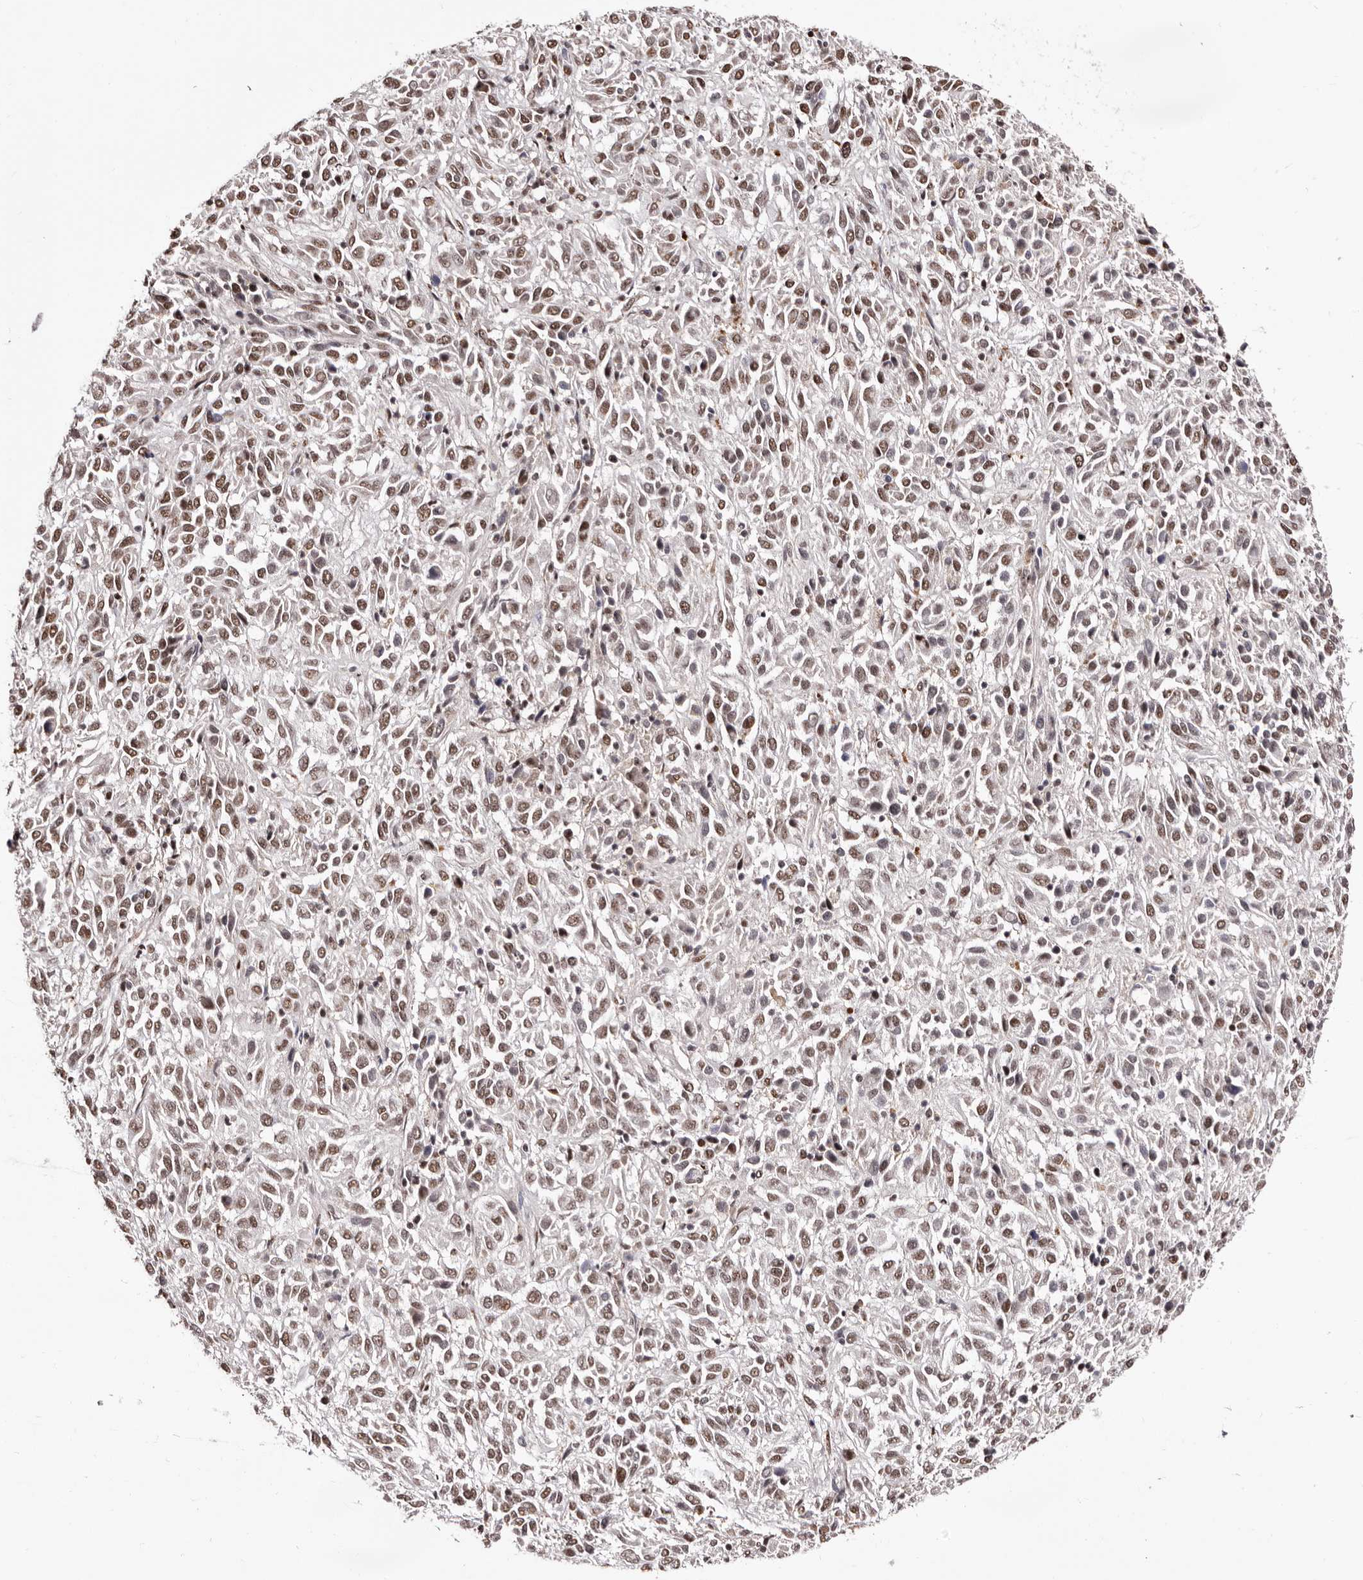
{"staining": {"intensity": "moderate", "quantity": ">75%", "location": "nuclear"}, "tissue": "melanoma", "cell_type": "Tumor cells", "image_type": "cancer", "snomed": [{"axis": "morphology", "description": "Malignant melanoma, Metastatic site"}, {"axis": "topography", "description": "Lung"}], "caption": "Melanoma tissue displays moderate nuclear expression in about >75% of tumor cells, visualized by immunohistochemistry. (DAB = brown stain, brightfield microscopy at high magnification).", "gene": "ANAPC11", "patient": {"sex": "male", "age": 64}}